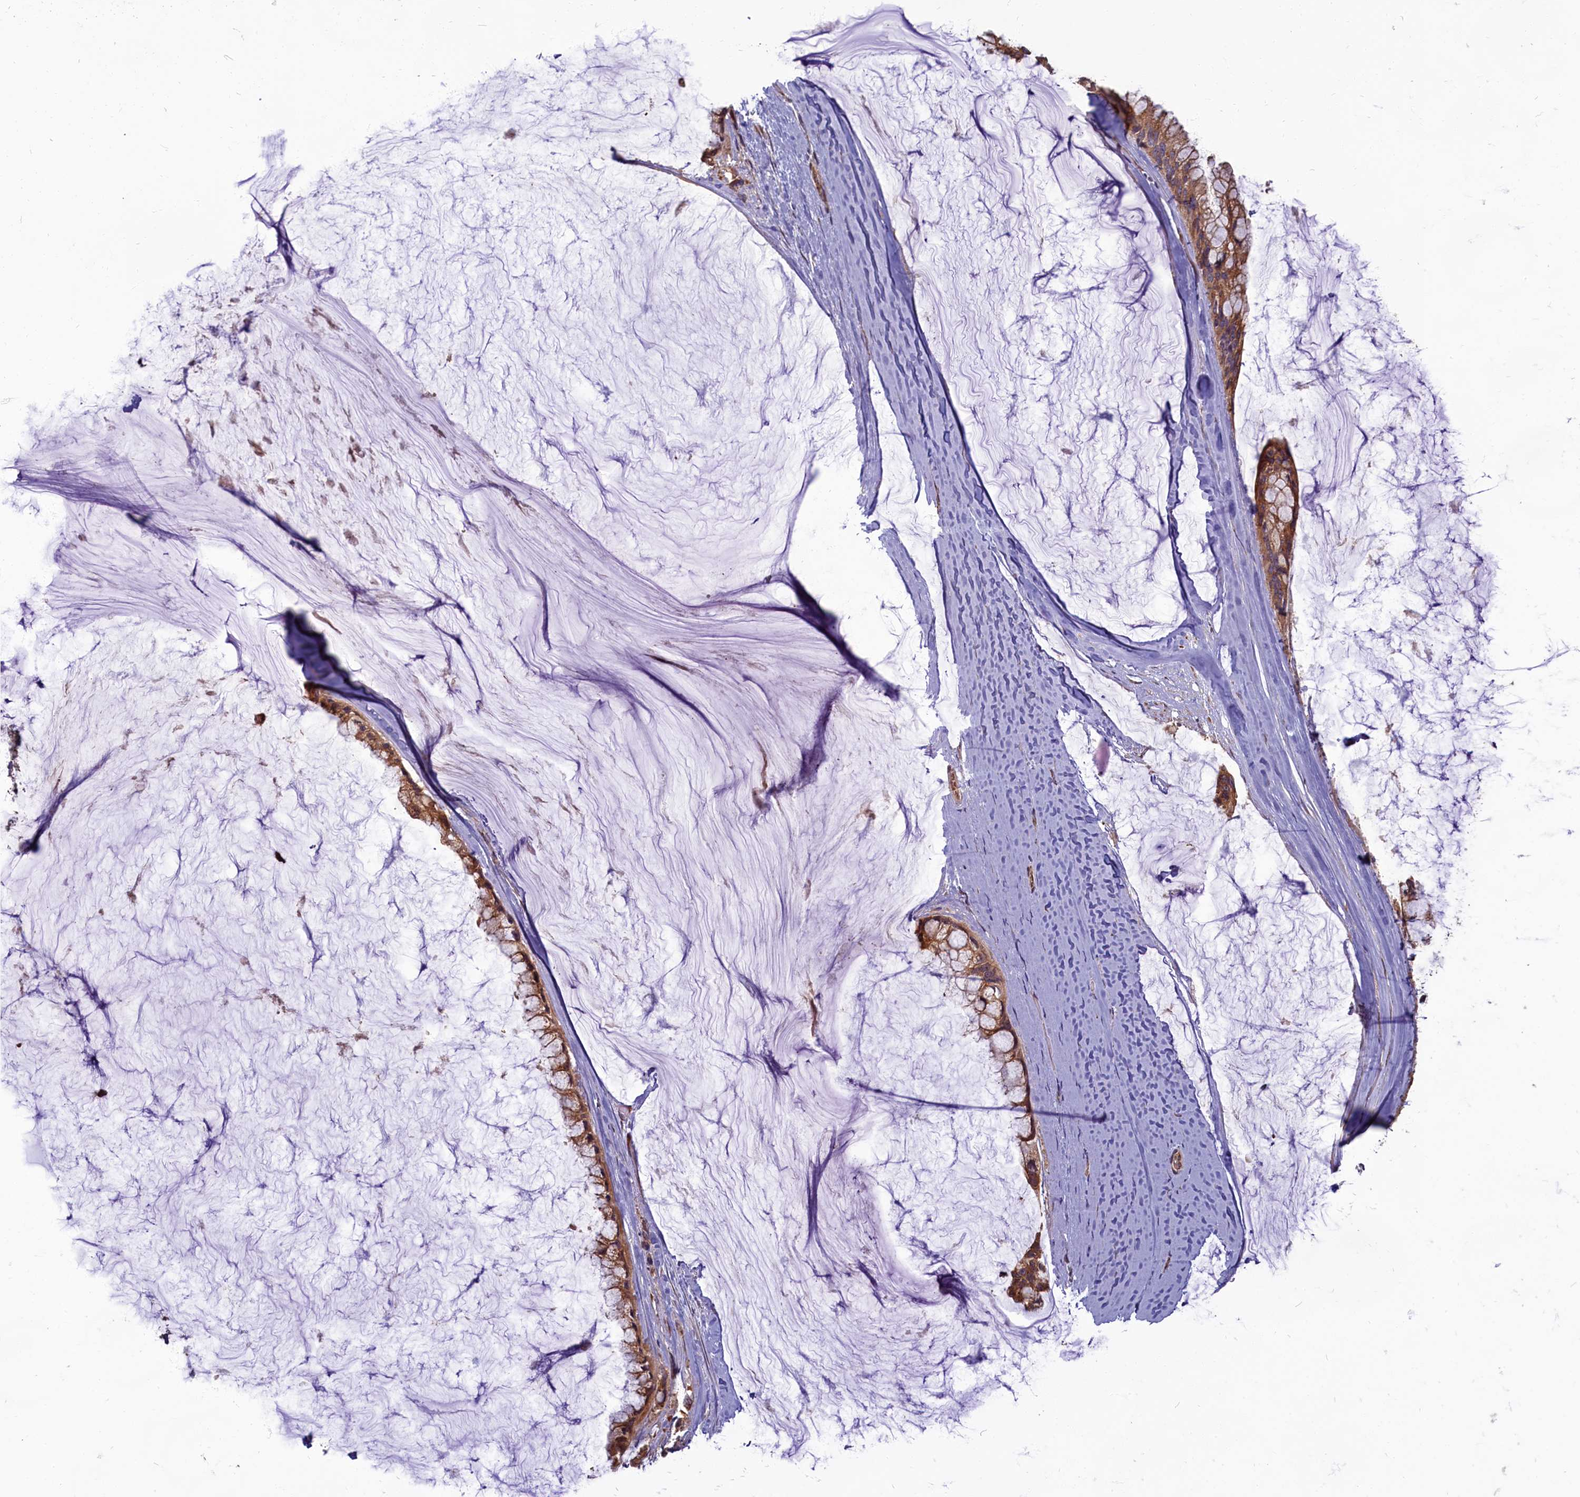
{"staining": {"intensity": "strong", "quantity": ">75%", "location": "cytoplasmic/membranous"}, "tissue": "ovarian cancer", "cell_type": "Tumor cells", "image_type": "cancer", "snomed": [{"axis": "morphology", "description": "Cystadenocarcinoma, mucinous, NOS"}, {"axis": "topography", "description": "Ovary"}], "caption": "Brown immunohistochemical staining in human ovarian cancer reveals strong cytoplasmic/membranous staining in about >75% of tumor cells. Using DAB (brown) and hematoxylin (blue) stains, captured at high magnification using brightfield microscopy.", "gene": "MYCBP", "patient": {"sex": "female", "age": 39}}